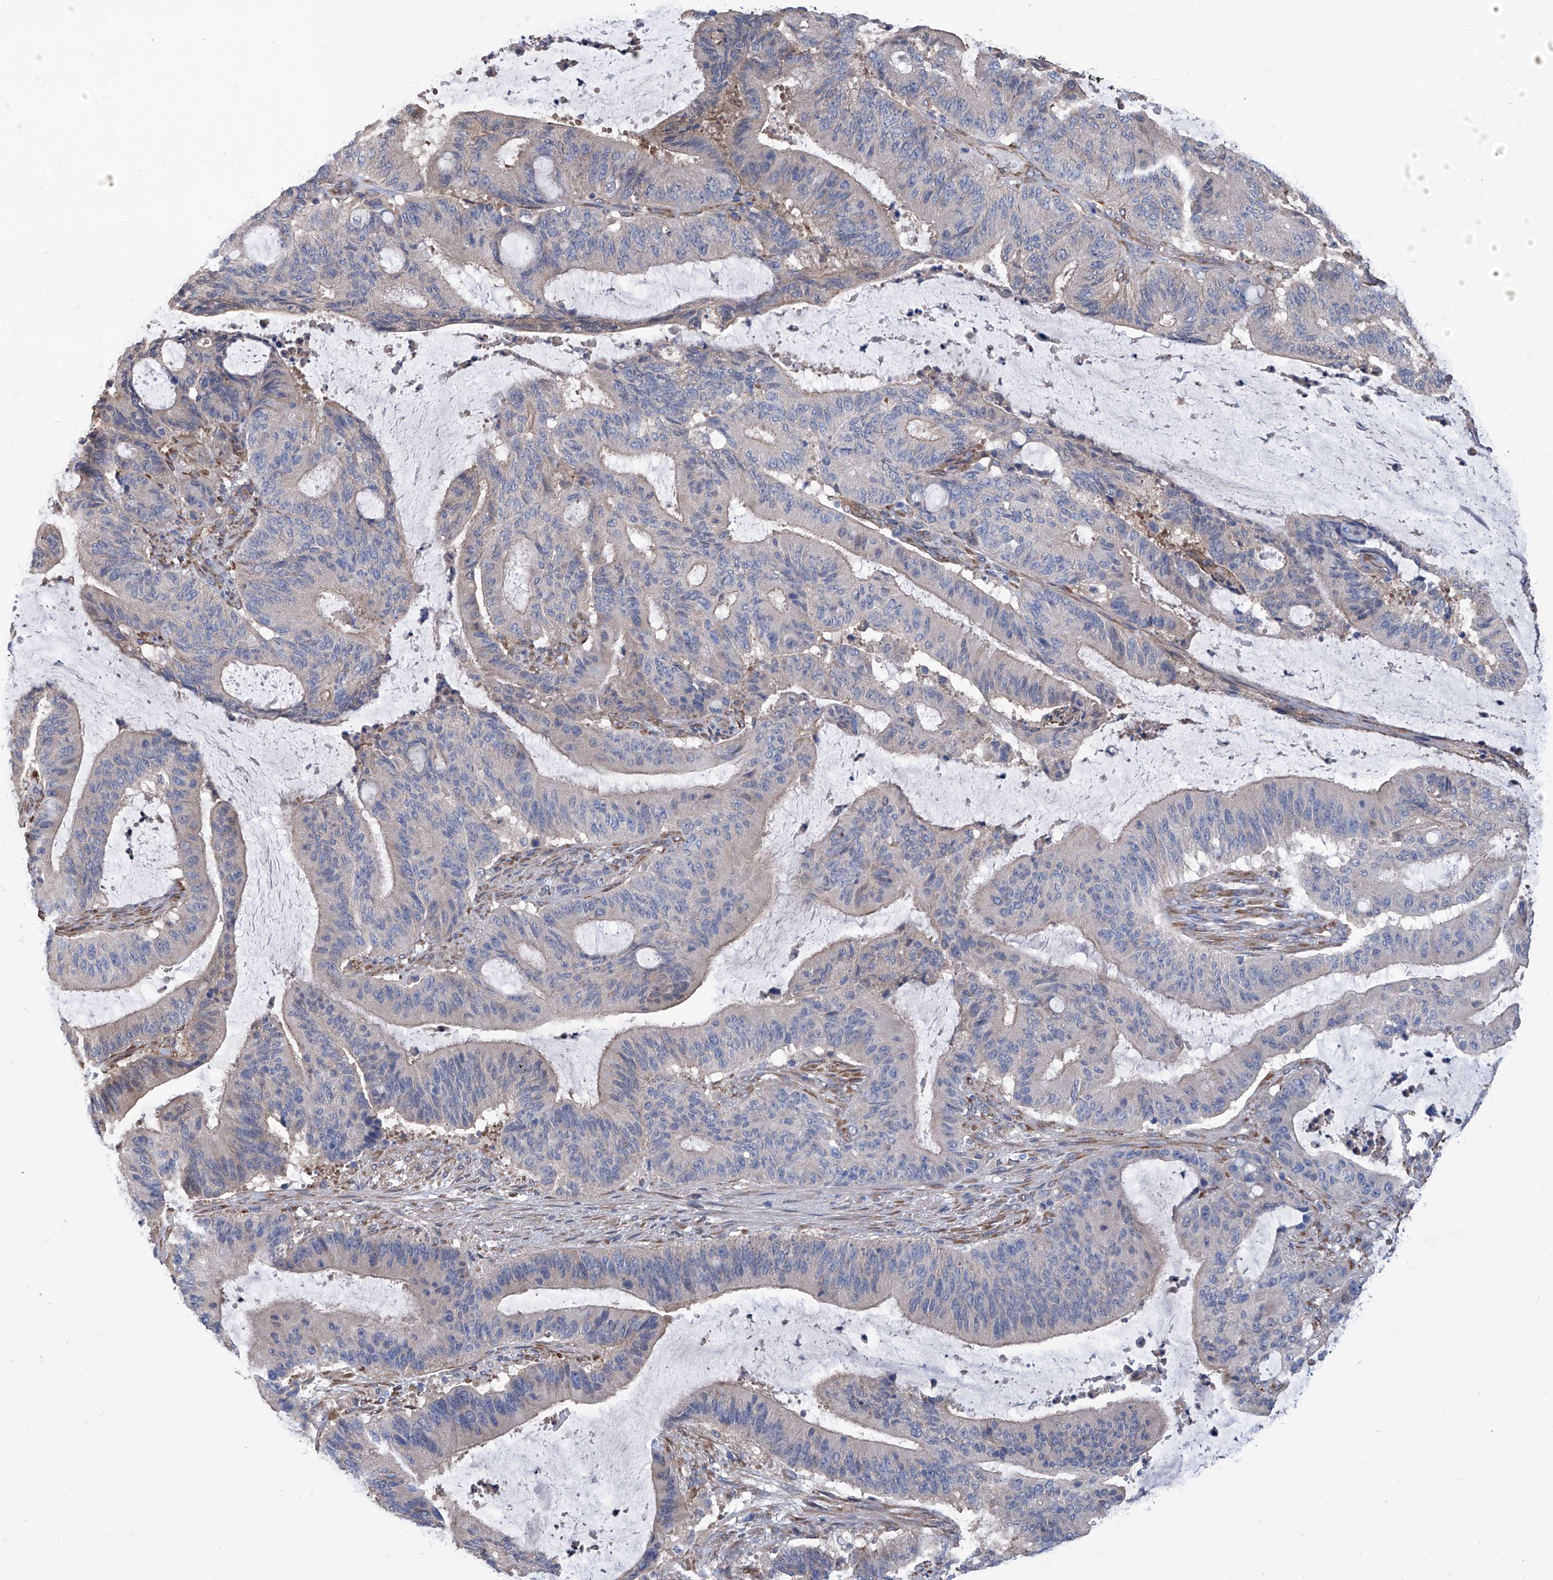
{"staining": {"intensity": "negative", "quantity": "none", "location": "none"}, "tissue": "liver cancer", "cell_type": "Tumor cells", "image_type": "cancer", "snomed": [{"axis": "morphology", "description": "Normal tissue, NOS"}, {"axis": "morphology", "description": "Cholangiocarcinoma"}, {"axis": "topography", "description": "Liver"}, {"axis": "topography", "description": "Peripheral nerve tissue"}], "caption": "A high-resolution photomicrograph shows immunohistochemistry (IHC) staining of liver cholangiocarcinoma, which demonstrates no significant positivity in tumor cells. (DAB IHC, high magnification).", "gene": "SMS", "patient": {"sex": "female", "age": 73}}